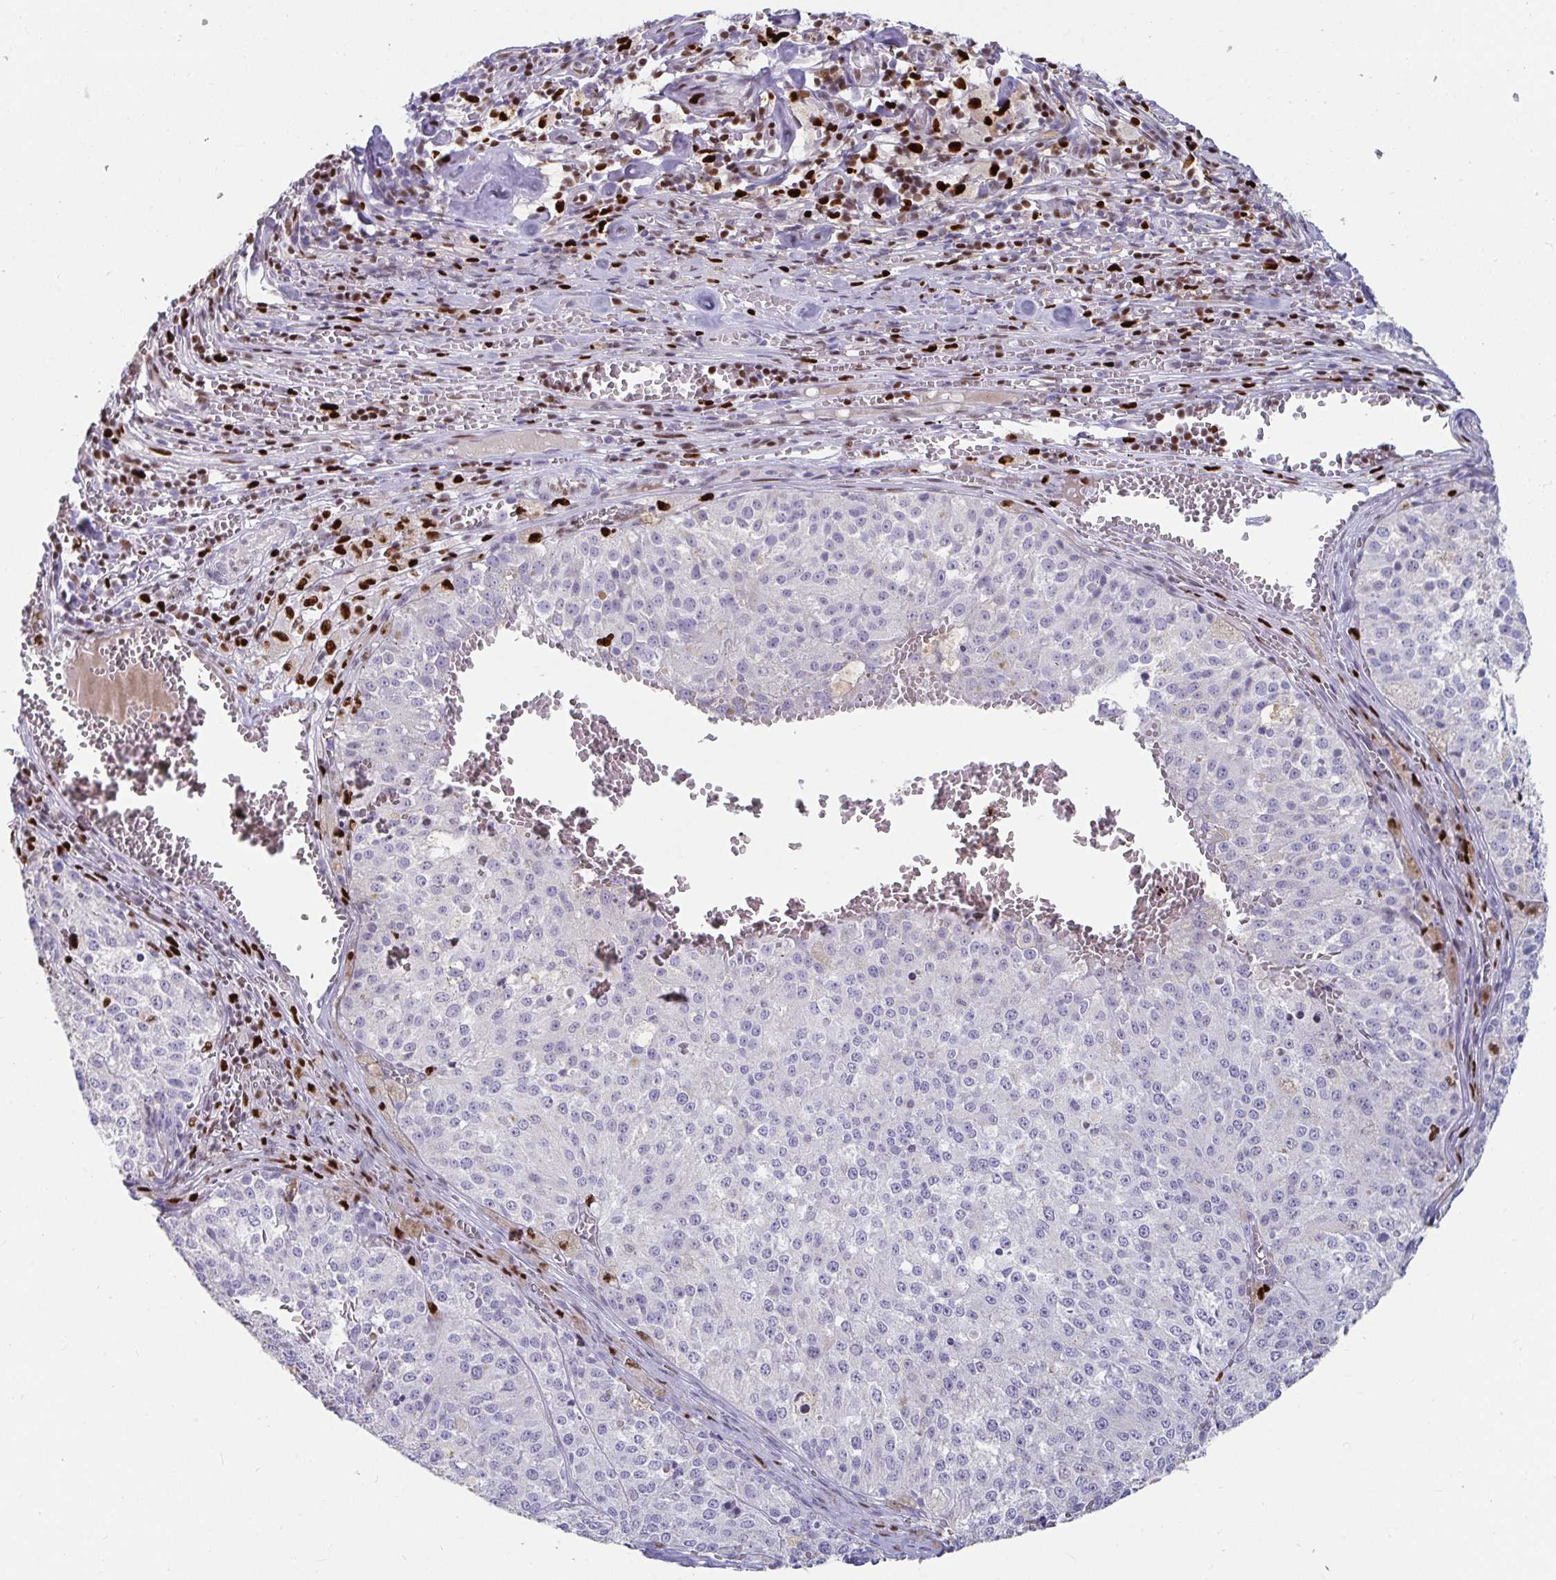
{"staining": {"intensity": "negative", "quantity": "none", "location": "none"}, "tissue": "melanoma", "cell_type": "Tumor cells", "image_type": "cancer", "snomed": [{"axis": "morphology", "description": "Malignant melanoma, Metastatic site"}, {"axis": "topography", "description": "Lymph node"}], "caption": "Immunohistochemistry (IHC) image of human malignant melanoma (metastatic site) stained for a protein (brown), which reveals no positivity in tumor cells. Nuclei are stained in blue.", "gene": "ZNF586", "patient": {"sex": "female", "age": 64}}